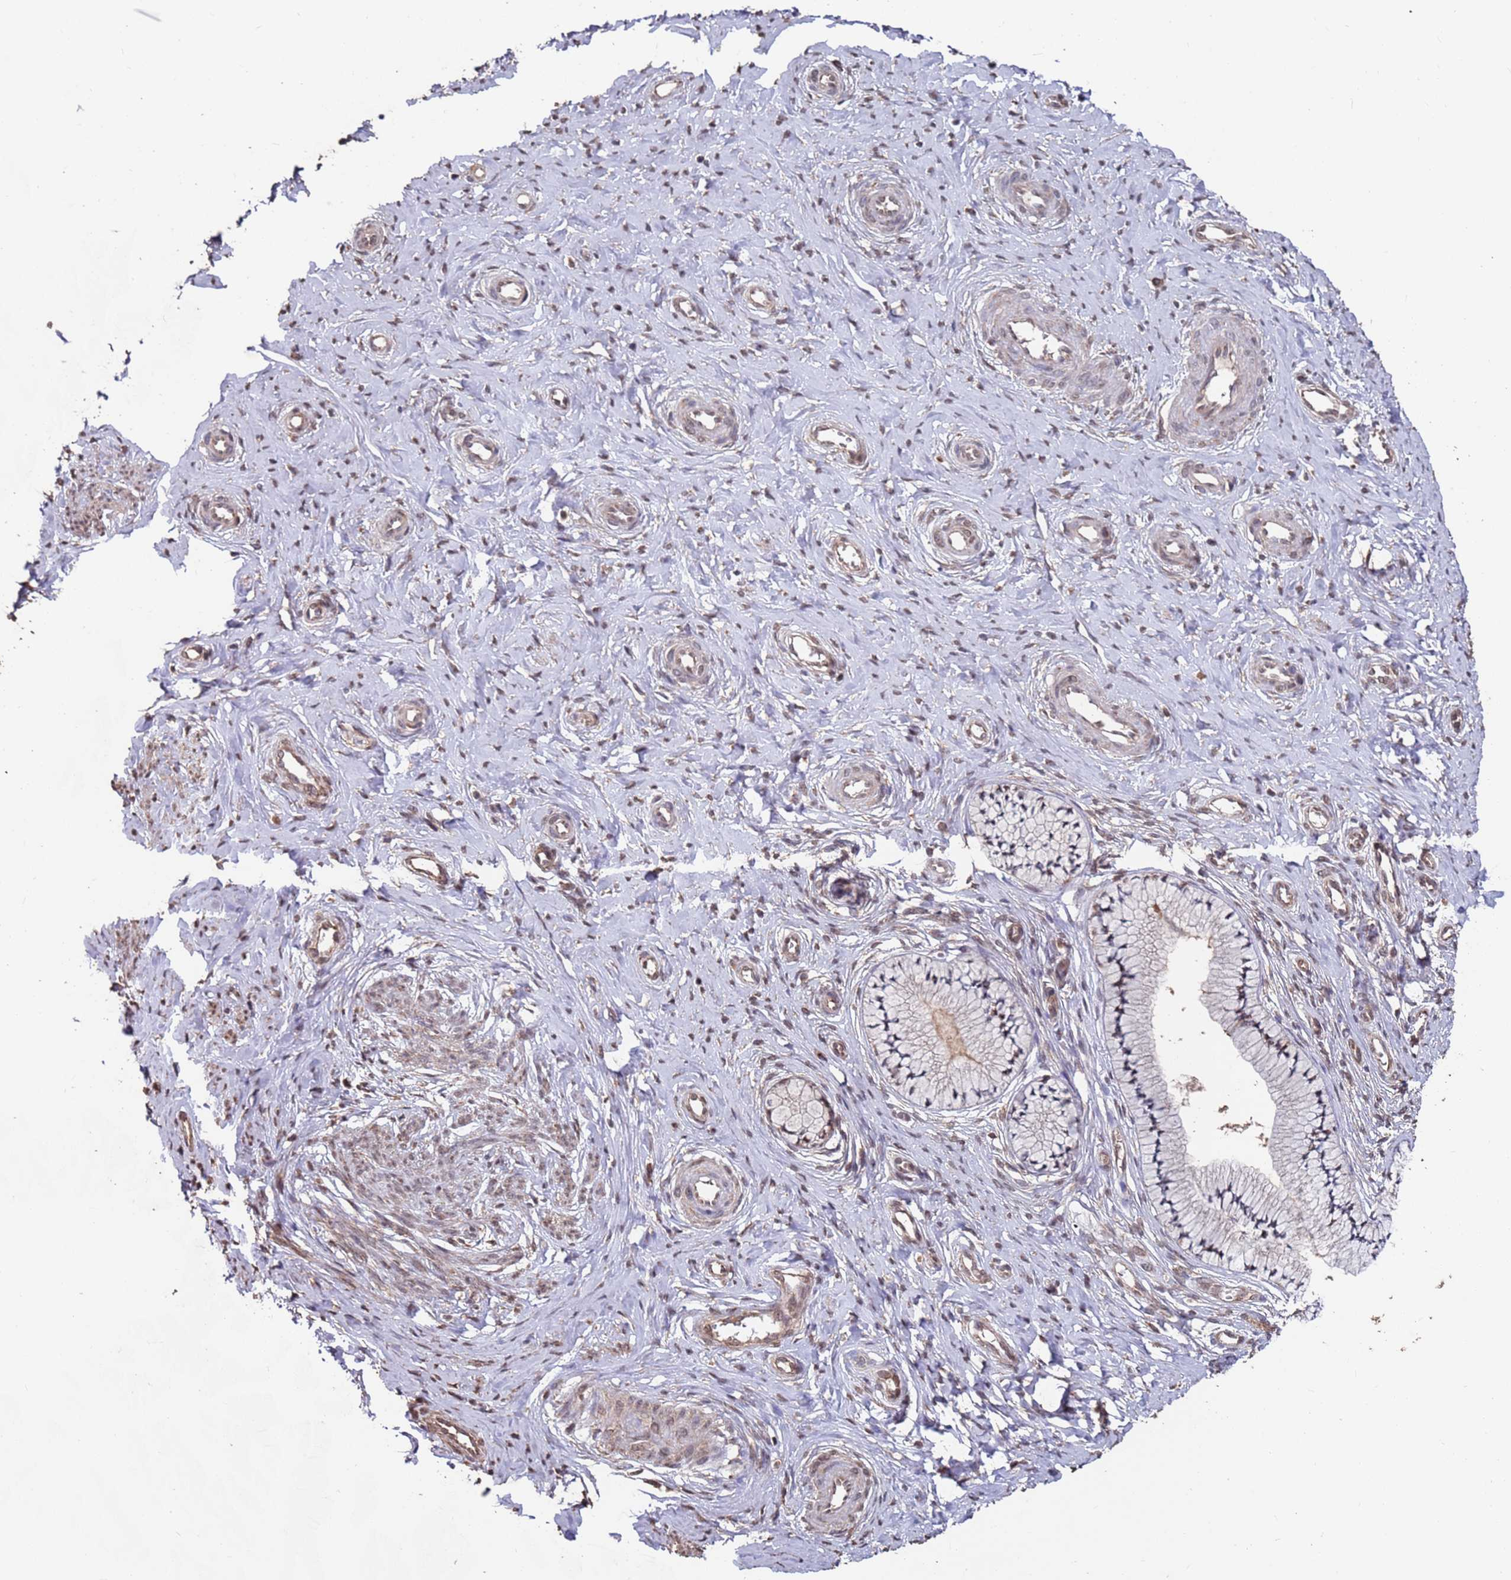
{"staining": {"intensity": "moderate", "quantity": "25%-75%", "location": "cytoplasmic/membranous,nuclear"}, "tissue": "cervix", "cell_type": "Glandular cells", "image_type": "normal", "snomed": [{"axis": "morphology", "description": "Normal tissue, NOS"}, {"axis": "topography", "description": "Cervix"}], "caption": "Moderate cytoplasmic/membranous,nuclear positivity for a protein is appreciated in approximately 25%-75% of glandular cells of normal cervix using immunohistochemistry.", "gene": "PRR7", "patient": {"sex": "female", "age": 36}}